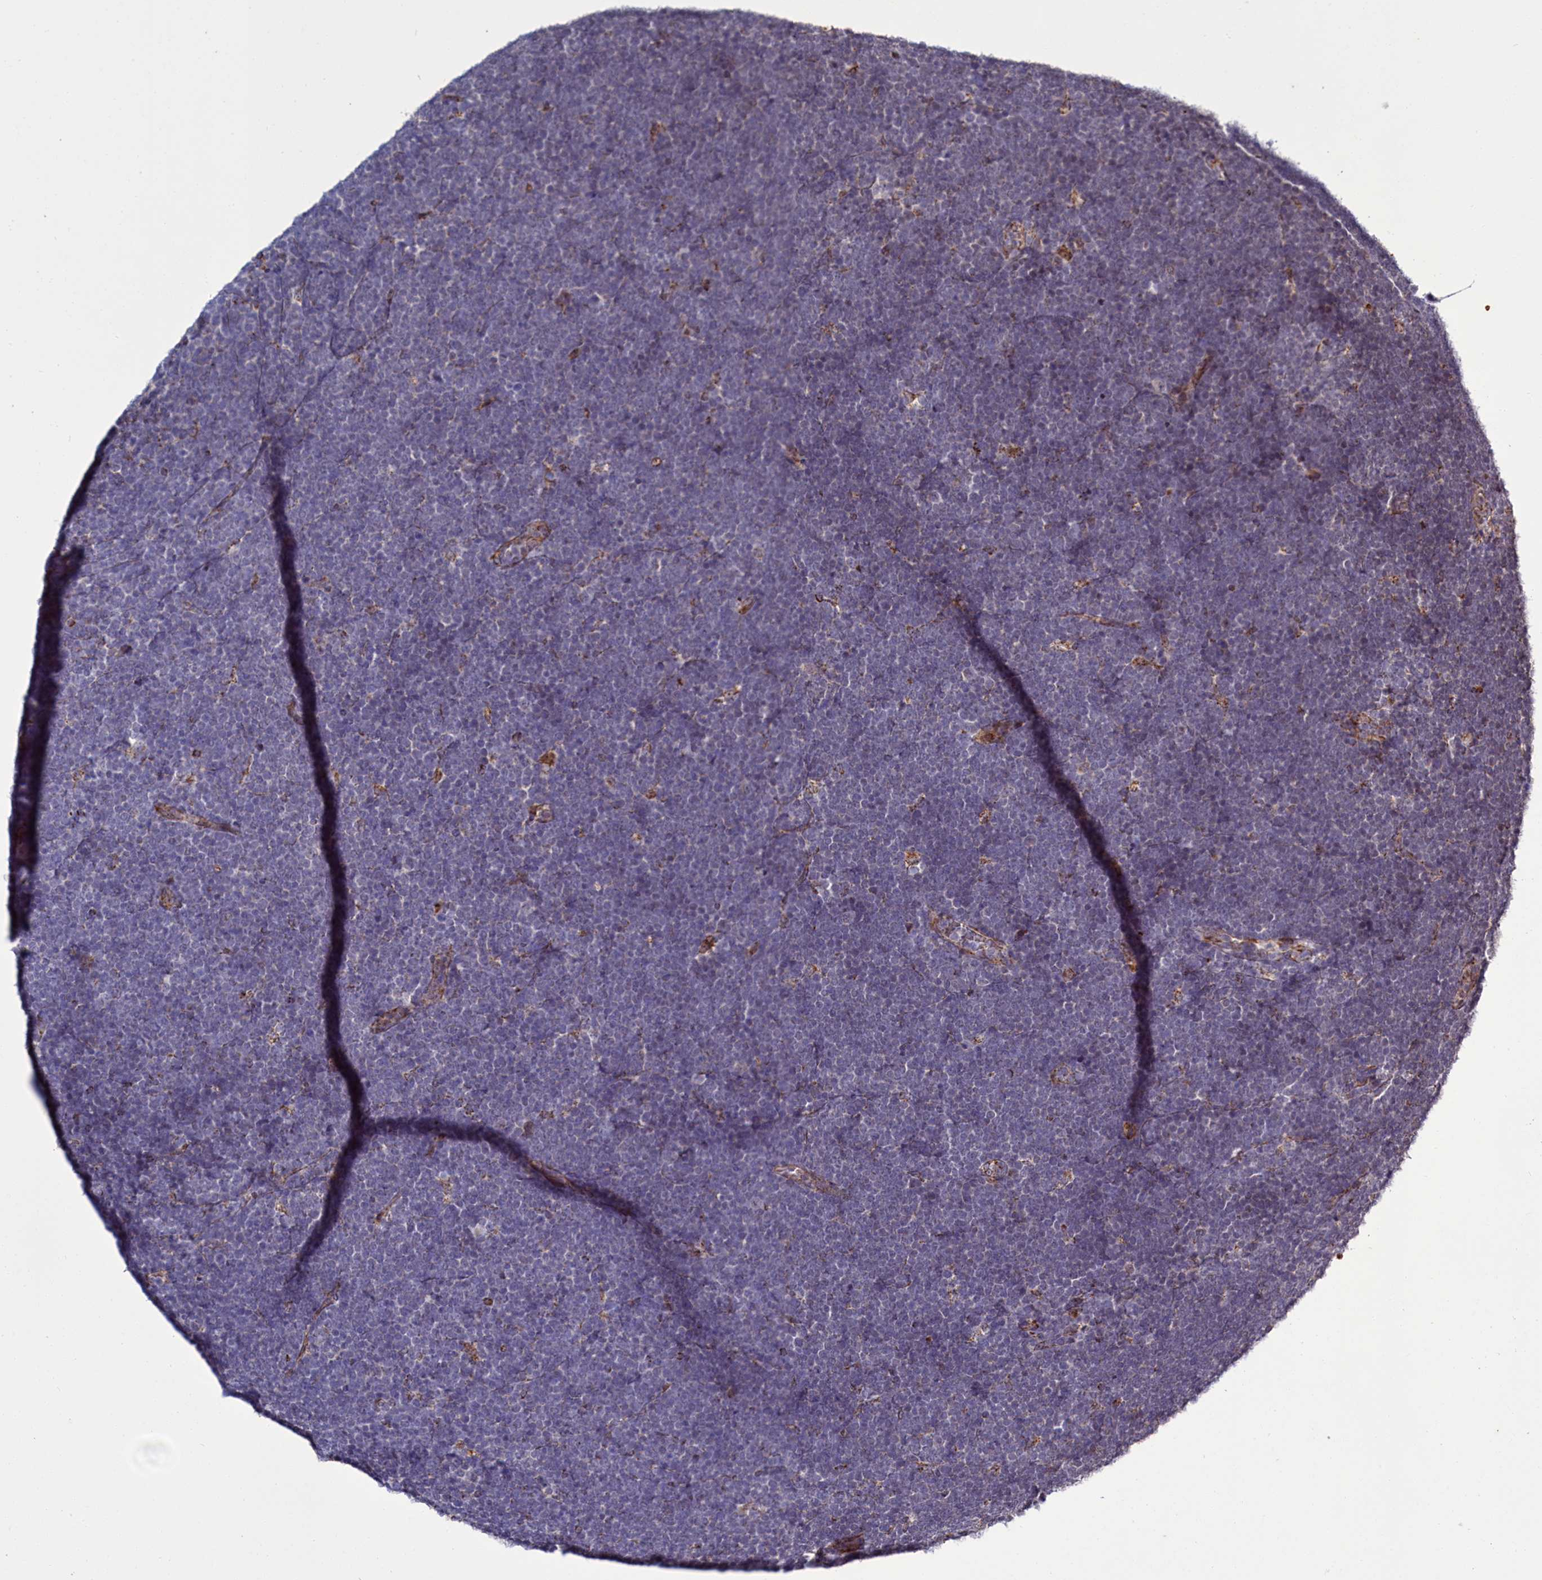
{"staining": {"intensity": "negative", "quantity": "none", "location": "none"}, "tissue": "lymphoma", "cell_type": "Tumor cells", "image_type": "cancer", "snomed": [{"axis": "morphology", "description": "Malignant lymphoma, non-Hodgkin's type, High grade"}, {"axis": "topography", "description": "Lymph node"}], "caption": "High magnification brightfield microscopy of lymphoma stained with DAB (brown) and counterstained with hematoxylin (blue): tumor cells show no significant expression.", "gene": "DYNC2H1", "patient": {"sex": "male", "age": 13}}